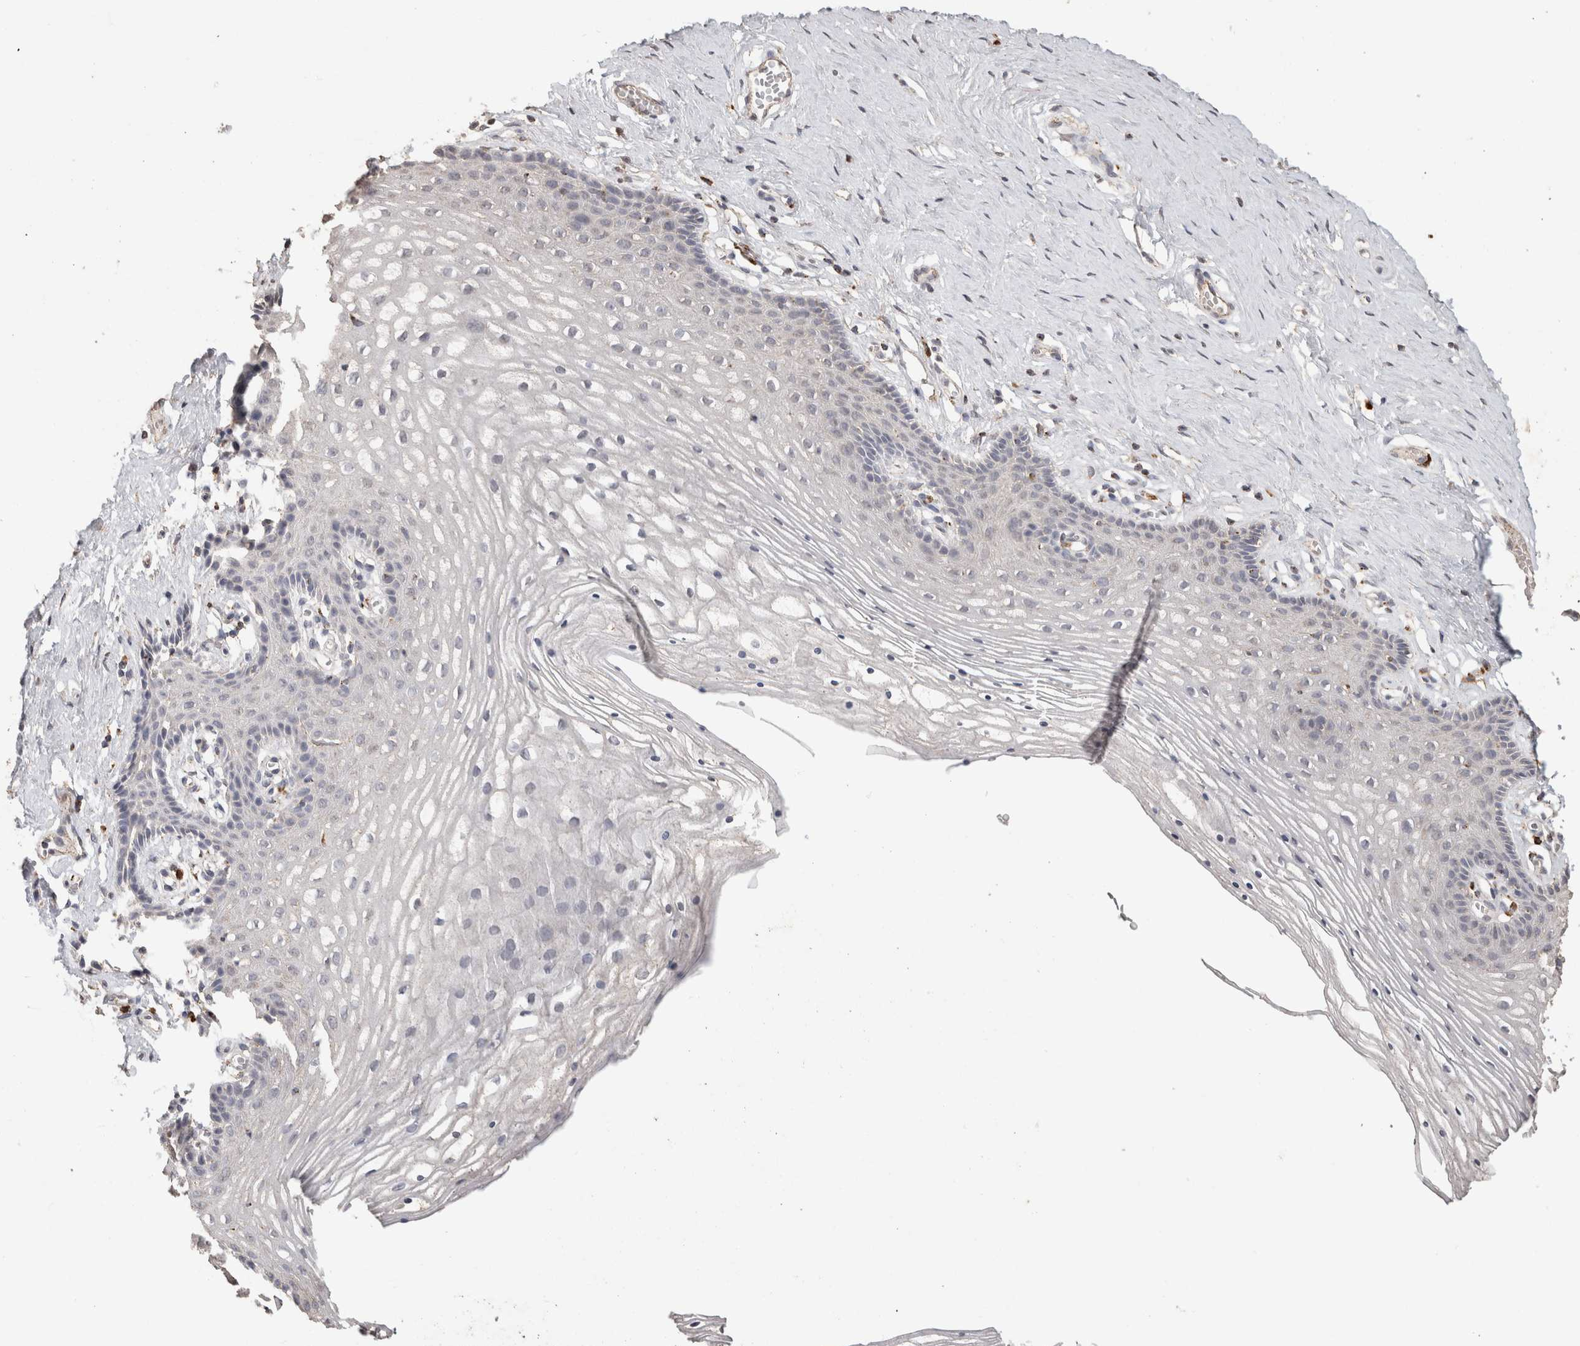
{"staining": {"intensity": "negative", "quantity": "none", "location": "none"}, "tissue": "vagina", "cell_type": "Squamous epithelial cells", "image_type": "normal", "snomed": [{"axis": "morphology", "description": "Normal tissue, NOS"}, {"axis": "topography", "description": "Vagina"}], "caption": "Squamous epithelial cells show no significant protein positivity in benign vagina. (Stains: DAB immunohistochemistry (IHC) with hematoxylin counter stain, Microscopy: brightfield microscopy at high magnification).", "gene": "ARSA", "patient": {"sex": "female", "age": 32}}